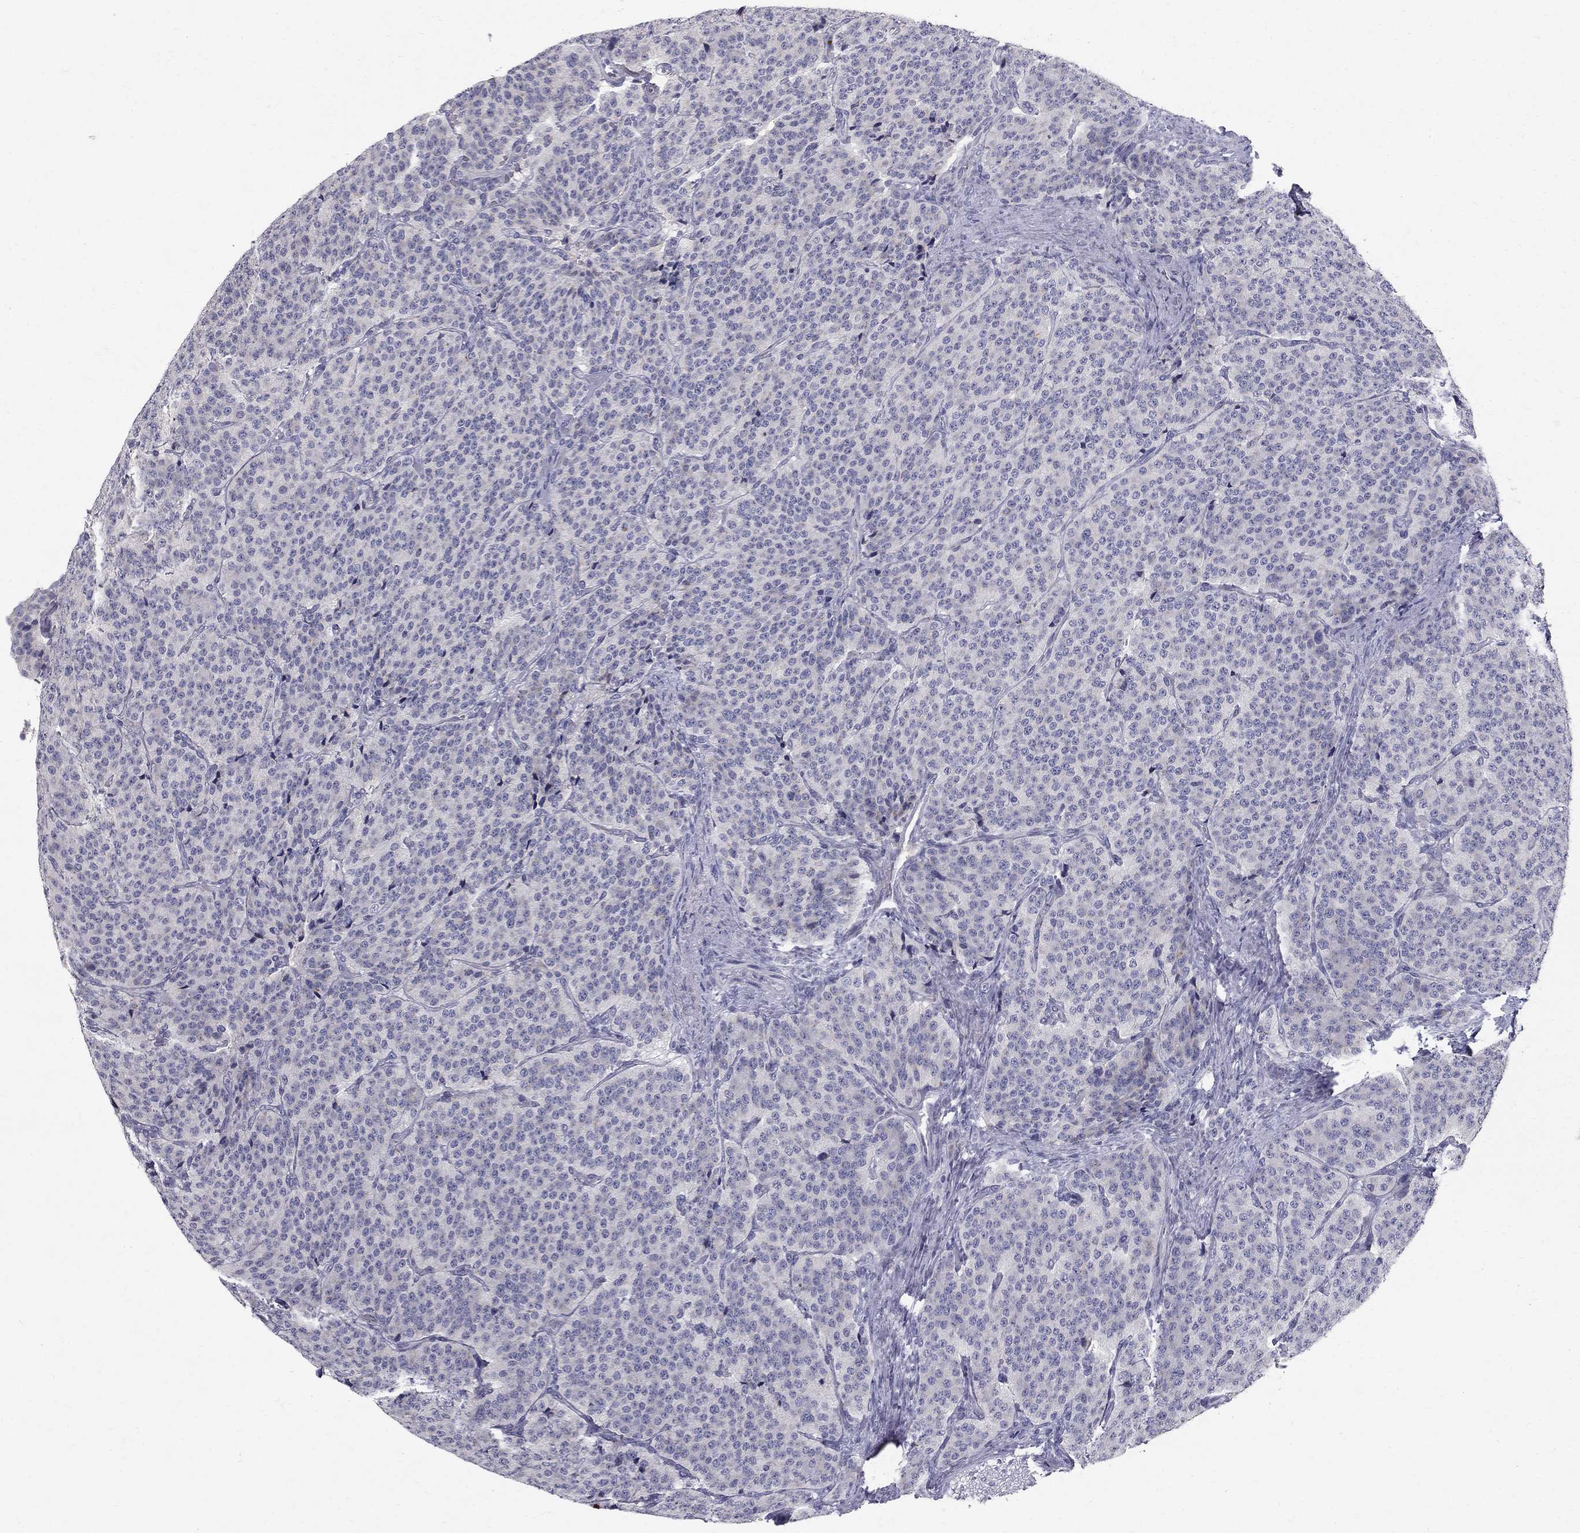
{"staining": {"intensity": "negative", "quantity": "none", "location": "none"}, "tissue": "carcinoid", "cell_type": "Tumor cells", "image_type": "cancer", "snomed": [{"axis": "morphology", "description": "Carcinoid, malignant, NOS"}, {"axis": "topography", "description": "Small intestine"}], "caption": "High power microscopy image of an immunohistochemistry micrograph of carcinoid (malignant), revealing no significant staining in tumor cells.", "gene": "CLIC6", "patient": {"sex": "female", "age": 58}}